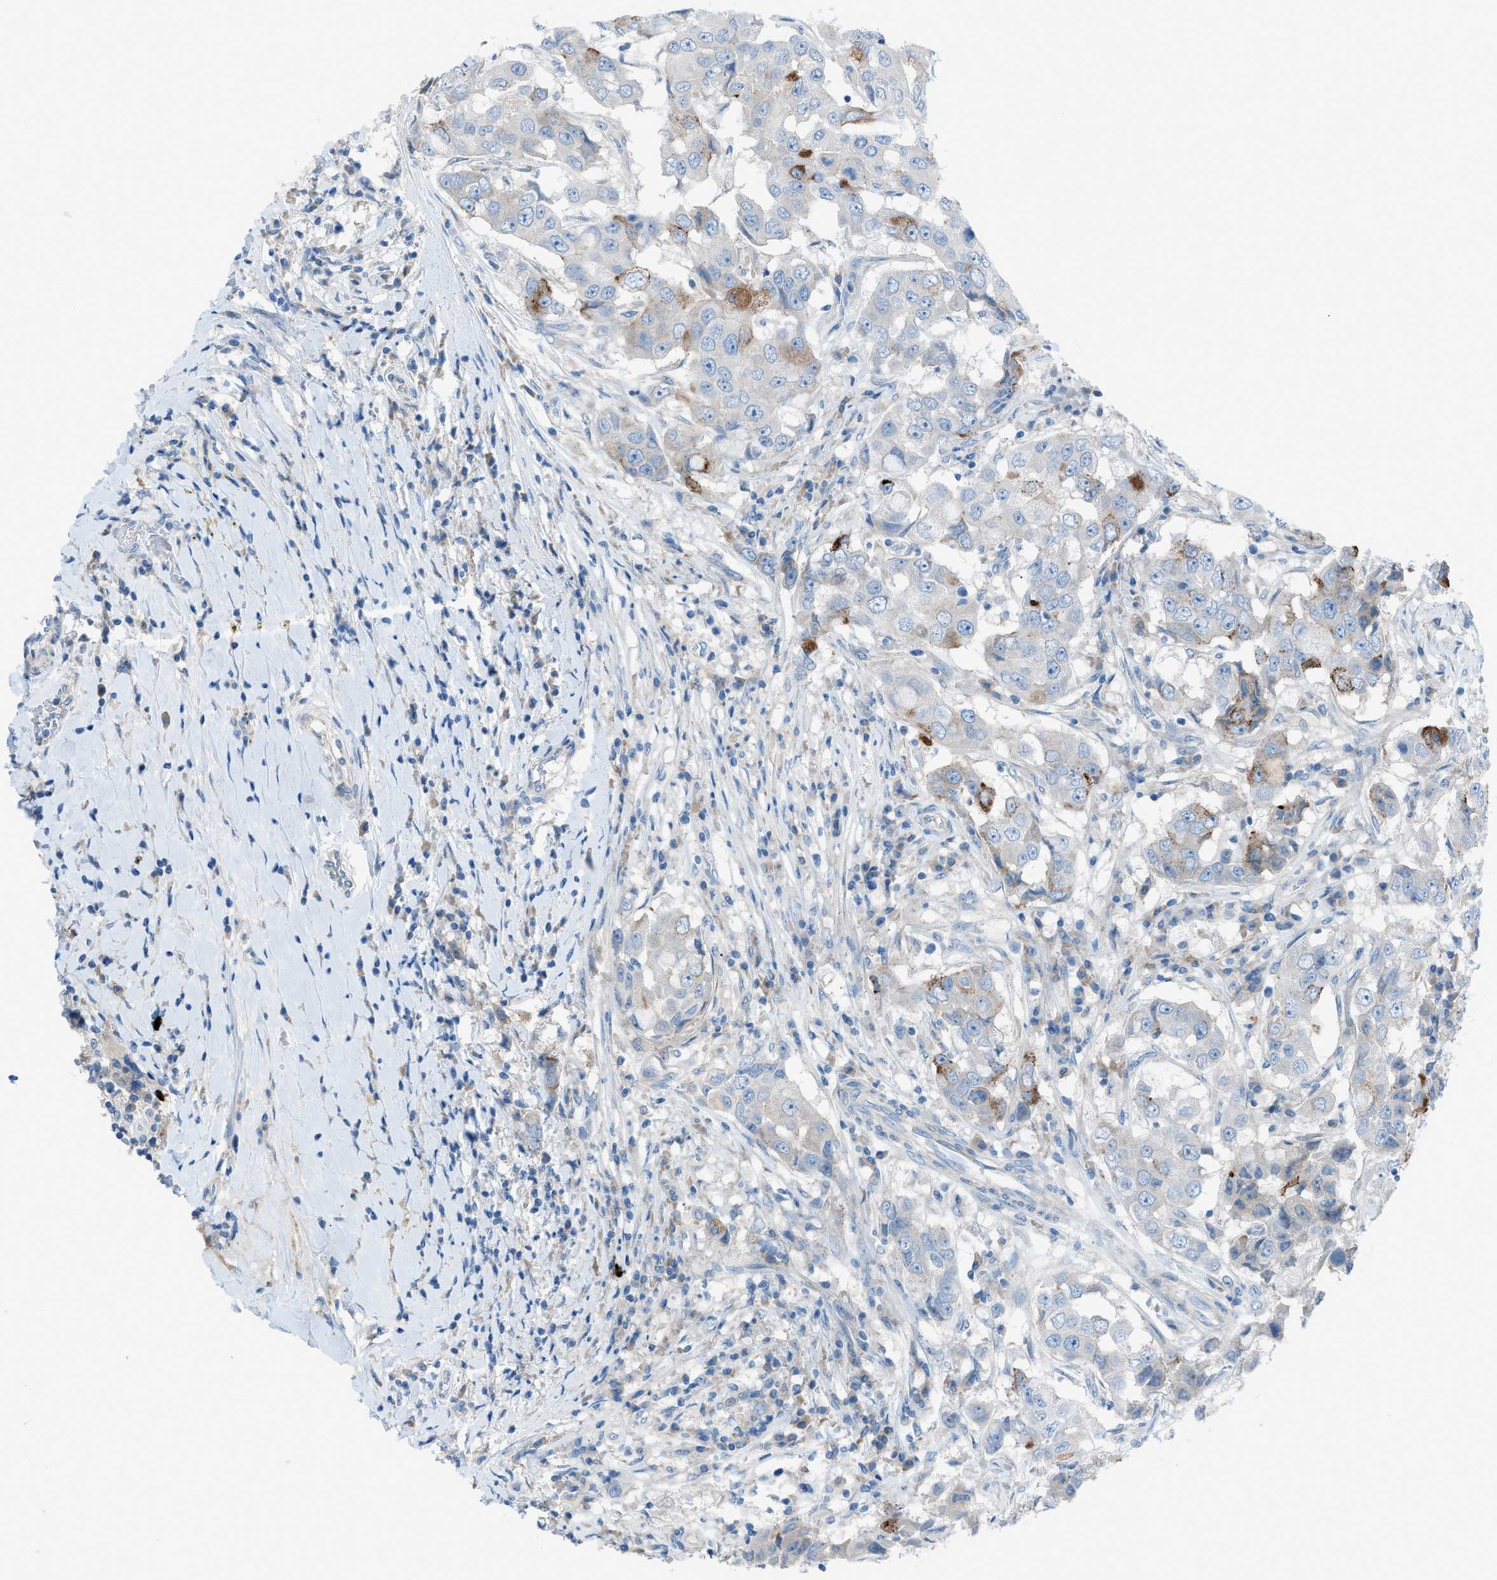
{"staining": {"intensity": "moderate", "quantity": "<25%", "location": "cytoplasmic/membranous"}, "tissue": "breast cancer", "cell_type": "Tumor cells", "image_type": "cancer", "snomed": [{"axis": "morphology", "description": "Duct carcinoma"}, {"axis": "topography", "description": "Breast"}], "caption": "Moderate cytoplasmic/membranous positivity is appreciated in approximately <25% of tumor cells in breast cancer.", "gene": "C5AR2", "patient": {"sex": "female", "age": 27}}